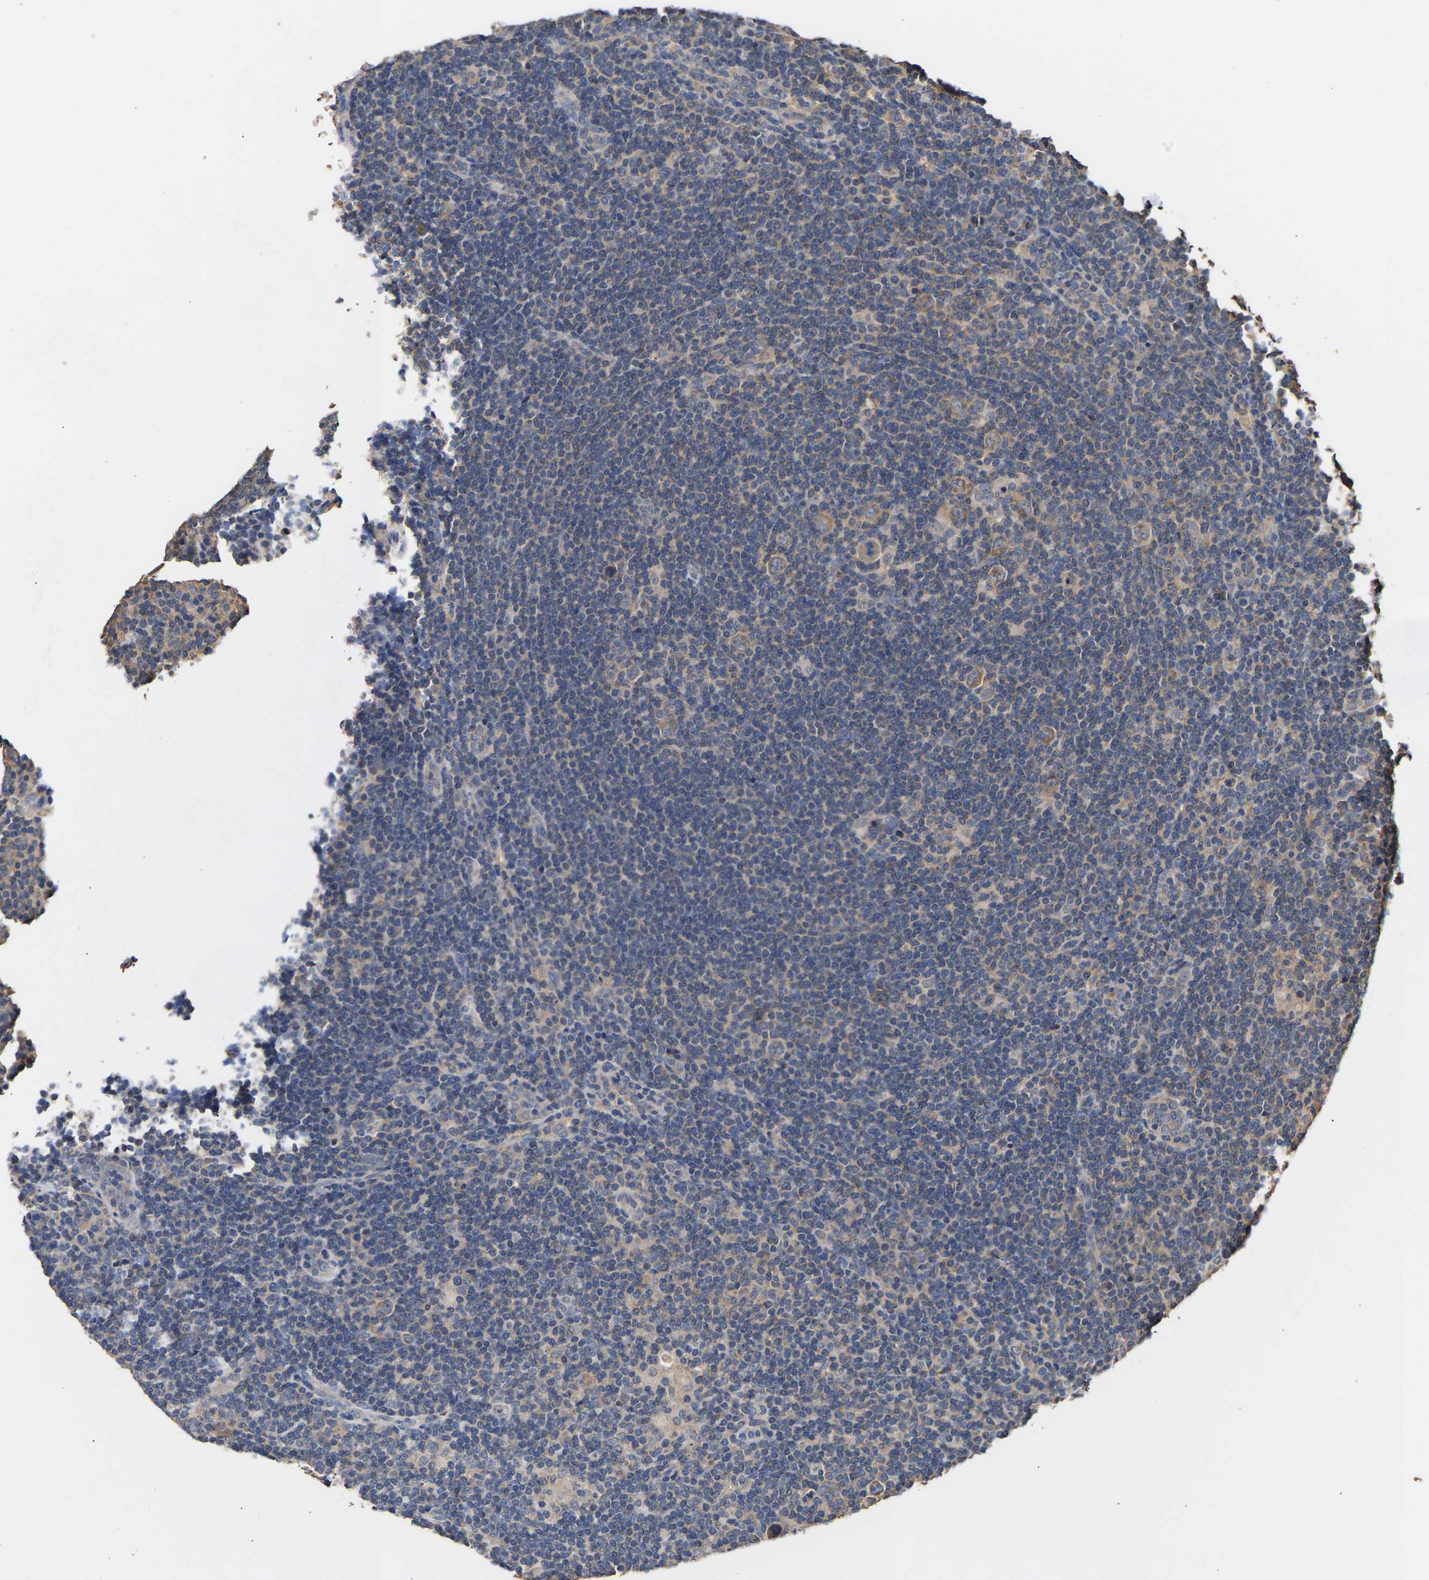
{"staining": {"intensity": "moderate", "quantity": ">75%", "location": "cytoplasmic/membranous"}, "tissue": "lymphoma", "cell_type": "Tumor cells", "image_type": "cancer", "snomed": [{"axis": "morphology", "description": "Hodgkin's disease, NOS"}, {"axis": "topography", "description": "Lymph node"}], "caption": "Immunohistochemistry (IHC) histopathology image of neoplastic tissue: human lymphoma stained using immunohistochemistry (IHC) exhibits medium levels of moderate protein expression localized specifically in the cytoplasmic/membranous of tumor cells, appearing as a cytoplasmic/membranous brown color.", "gene": "ZNF26", "patient": {"sex": "female", "age": 57}}